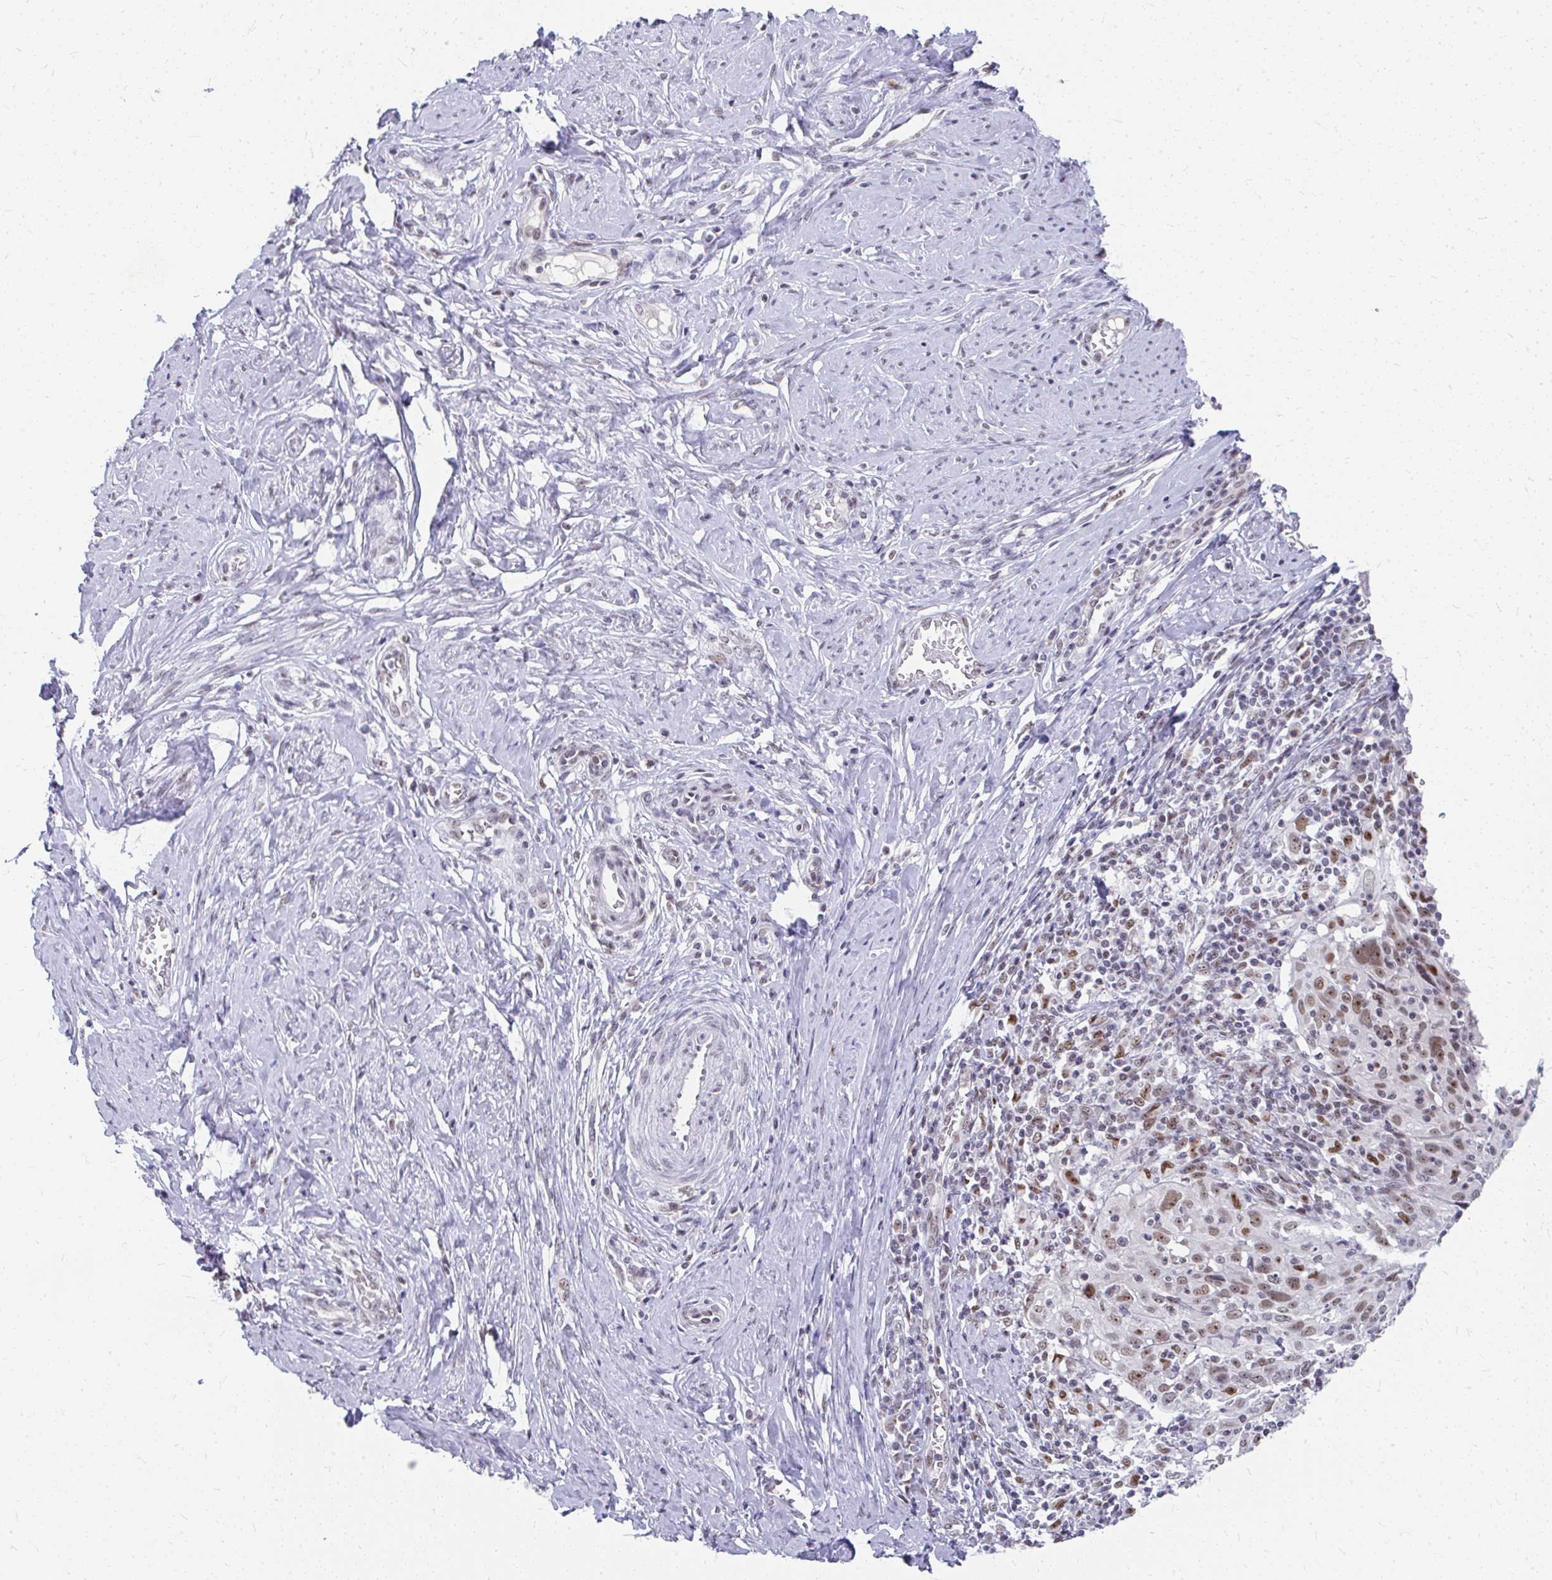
{"staining": {"intensity": "moderate", "quantity": ">75%", "location": "nuclear"}, "tissue": "cervical cancer", "cell_type": "Tumor cells", "image_type": "cancer", "snomed": [{"axis": "morphology", "description": "Normal tissue, NOS"}, {"axis": "morphology", "description": "Squamous cell carcinoma, NOS"}, {"axis": "topography", "description": "Cervix"}], "caption": "This is an image of IHC staining of cervical cancer (squamous cell carcinoma), which shows moderate staining in the nuclear of tumor cells.", "gene": "GTF2H1", "patient": {"sex": "female", "age": 31}}